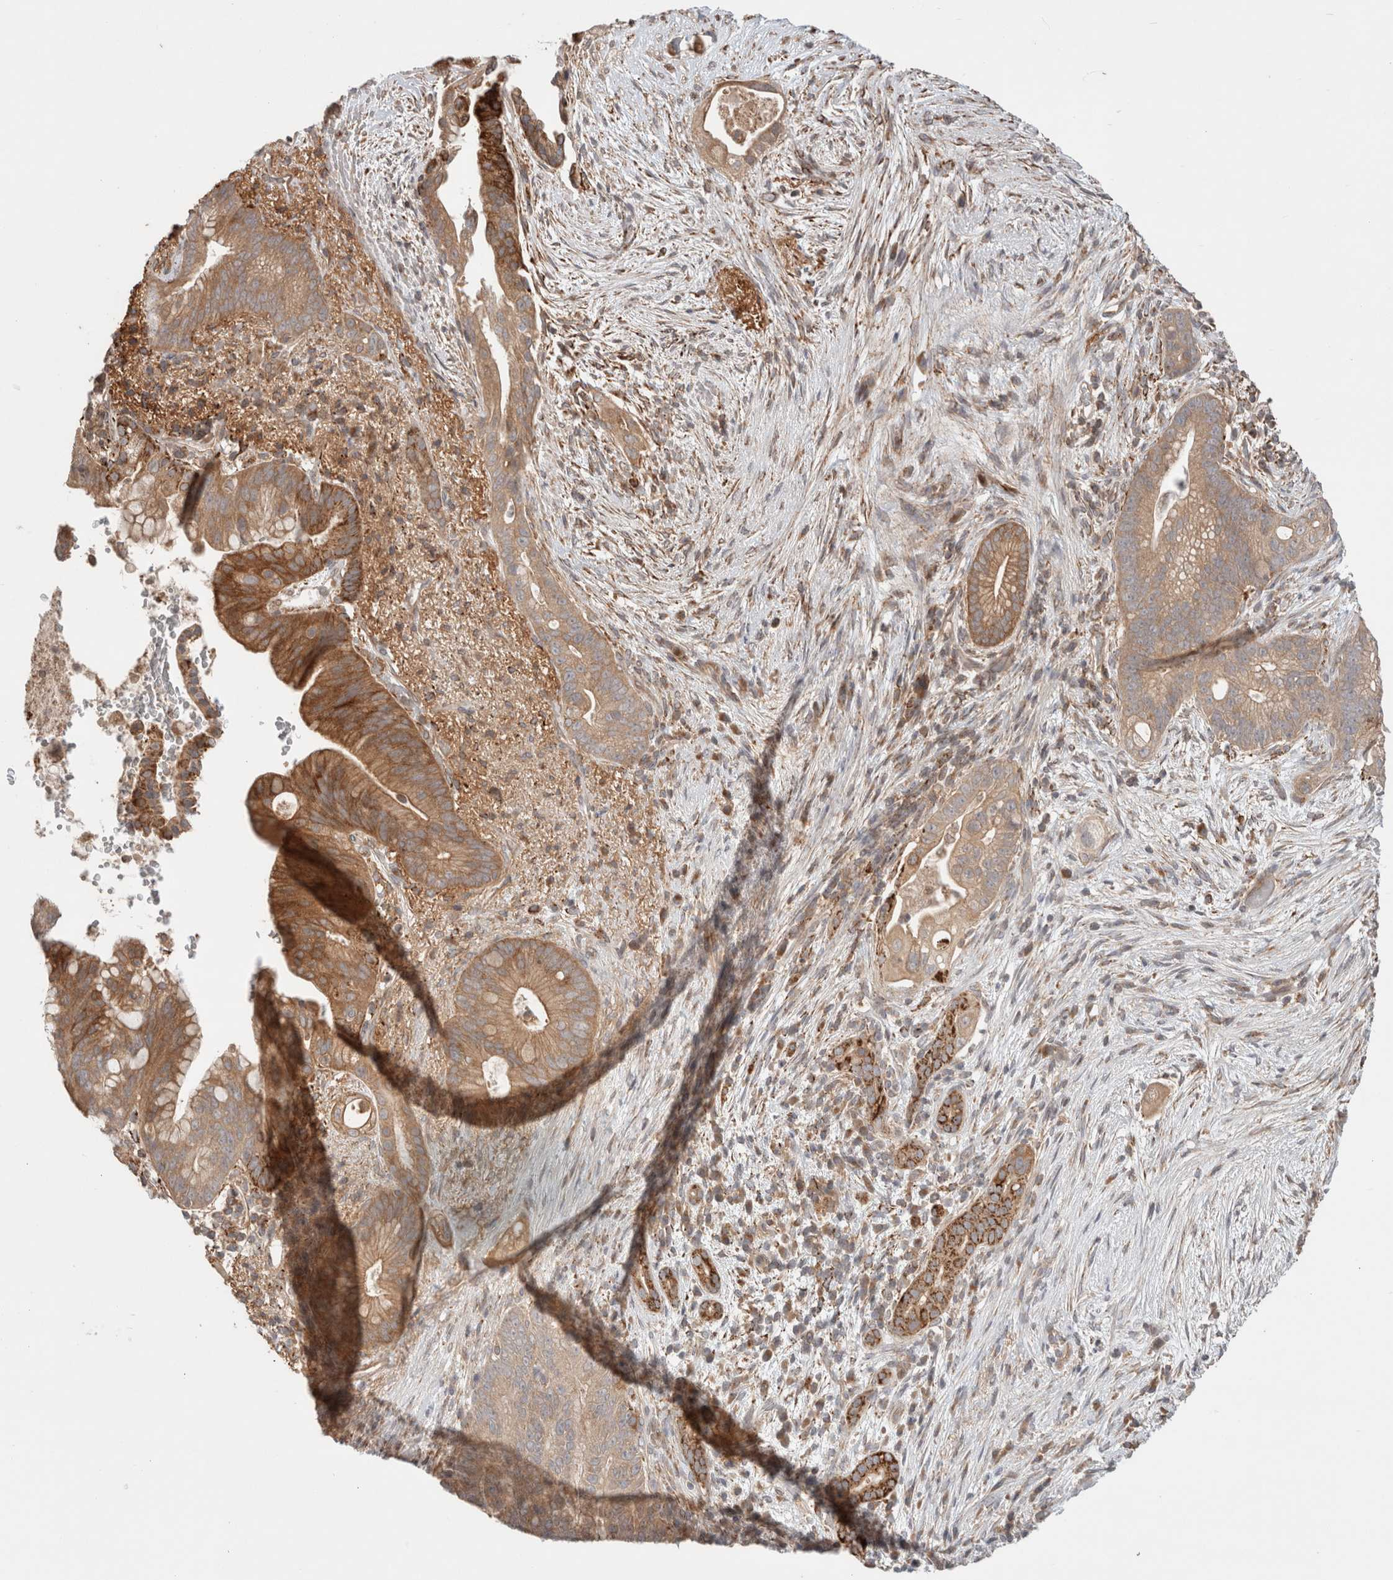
{"staining": {"intensity": "moderate", "quantity": ">75%", "location": "cytoplasmic/membranous"}, "tissue": "pancreatic cancer", "cell_type": "Tumor cells", "image_type": "cancer", "snomed": [{"axis": "morphology", "description": "Adenocarcinoma, NOS"}, {"axis": "topography", "description": "Pancreas"}], "caption": "Immunohistochemistry (IHC) (DAB (3,3'-diaminobenzidine)) staining of human pancreatic cancer (adenocarcinoma) reveals moderate cytoplasmic/membranous protein expression in about >75% of tumor cells.", "gene": "HROB", "patient": {"sex": "male", "age": 53}}